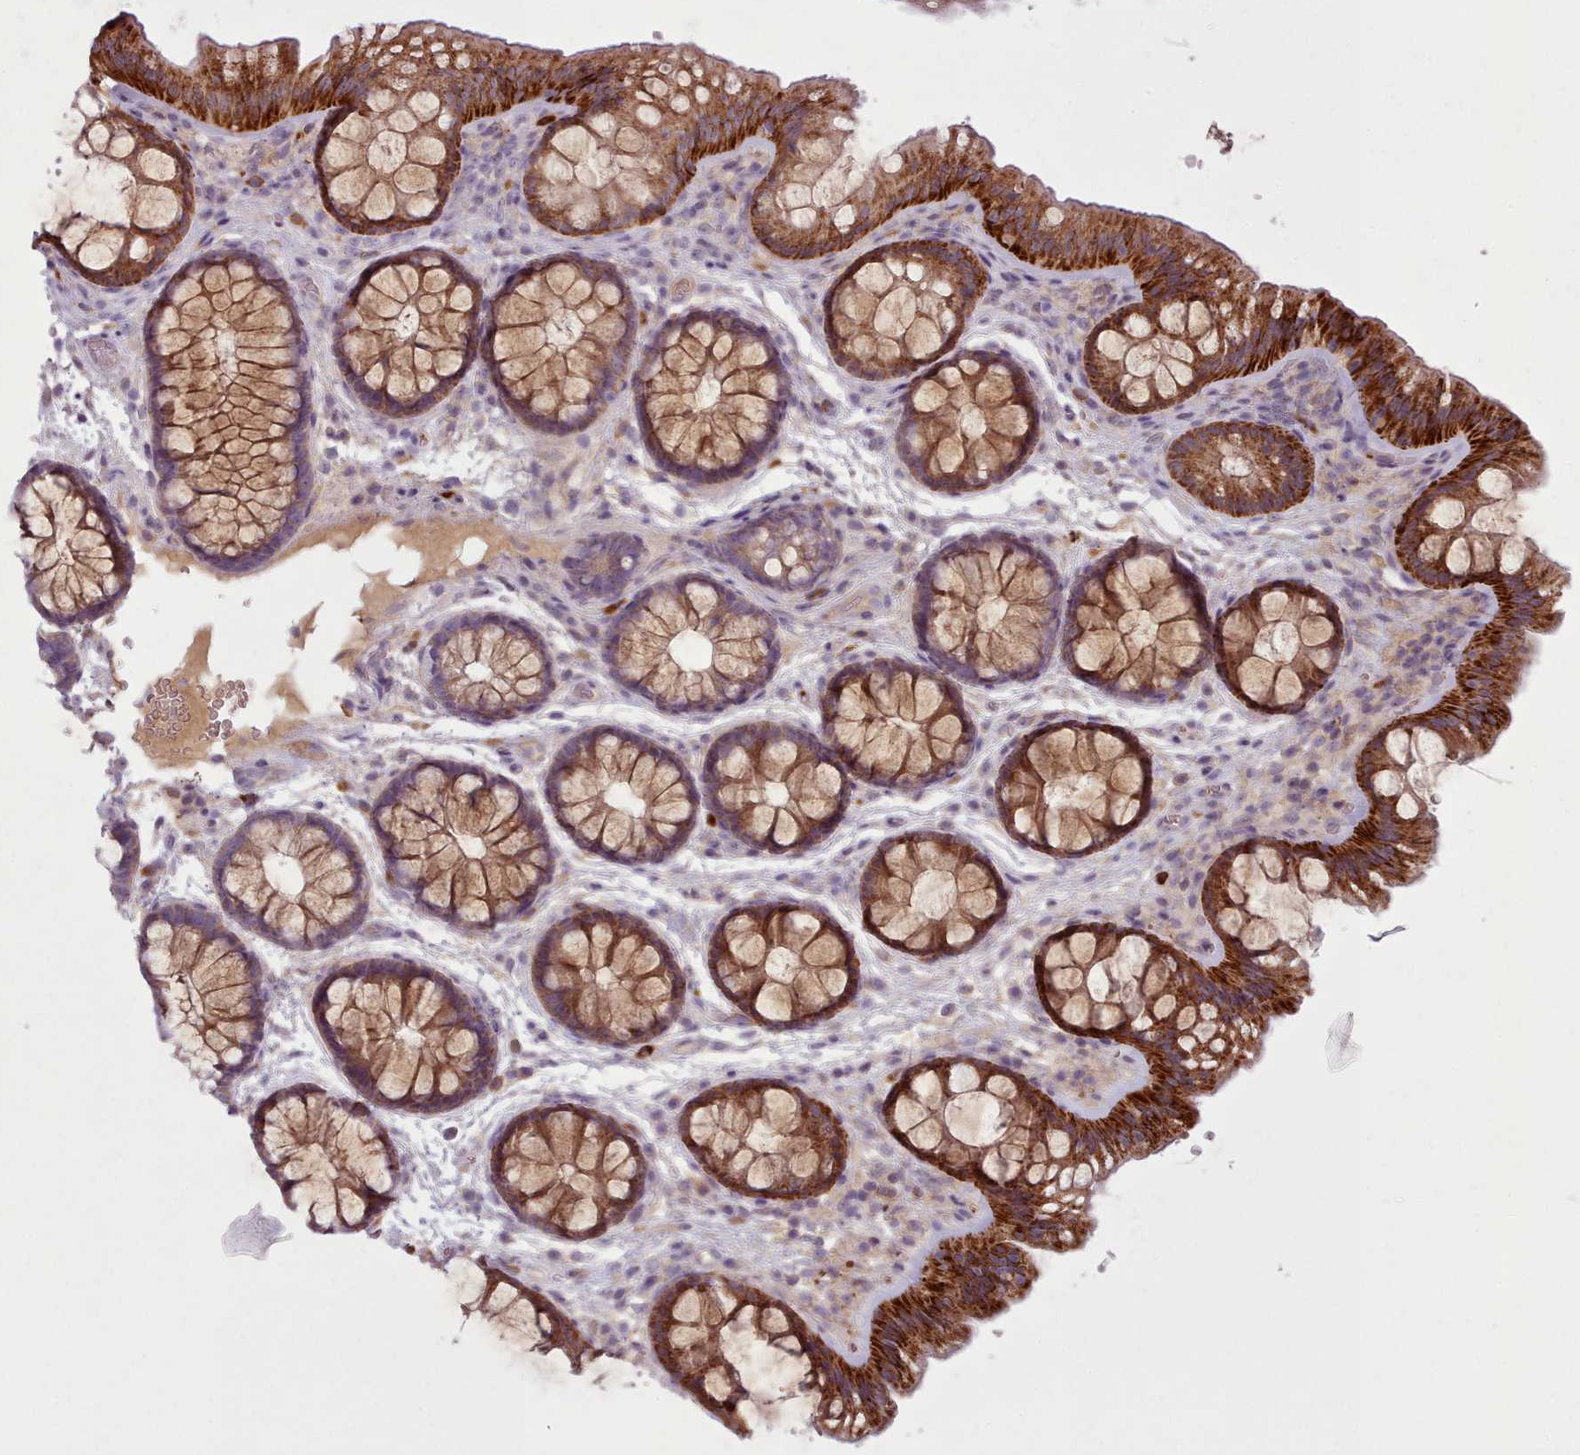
{"staining": {"intensity": "negative", "quantity": "none", "location": "none"}, "tissue": "colon", "cell_type": "Endothelial cells", "image_type": "normal", "snomed": [{"axis": "morphology", "description": "Normal tissue, NOS"}, {"axis": "topography", "description": "Colon"}], "caption": "A photomicrograph of human colon is negative for staining in endothelial cells. Brightfield microscopy of IHC stained with DAB (3,3'-diaminobenzidine) (brown) and hematoxylin (blue), captured at high magnification.", "gene": "LAPTM5", "patient": {"sex": "male", "age": 46}}